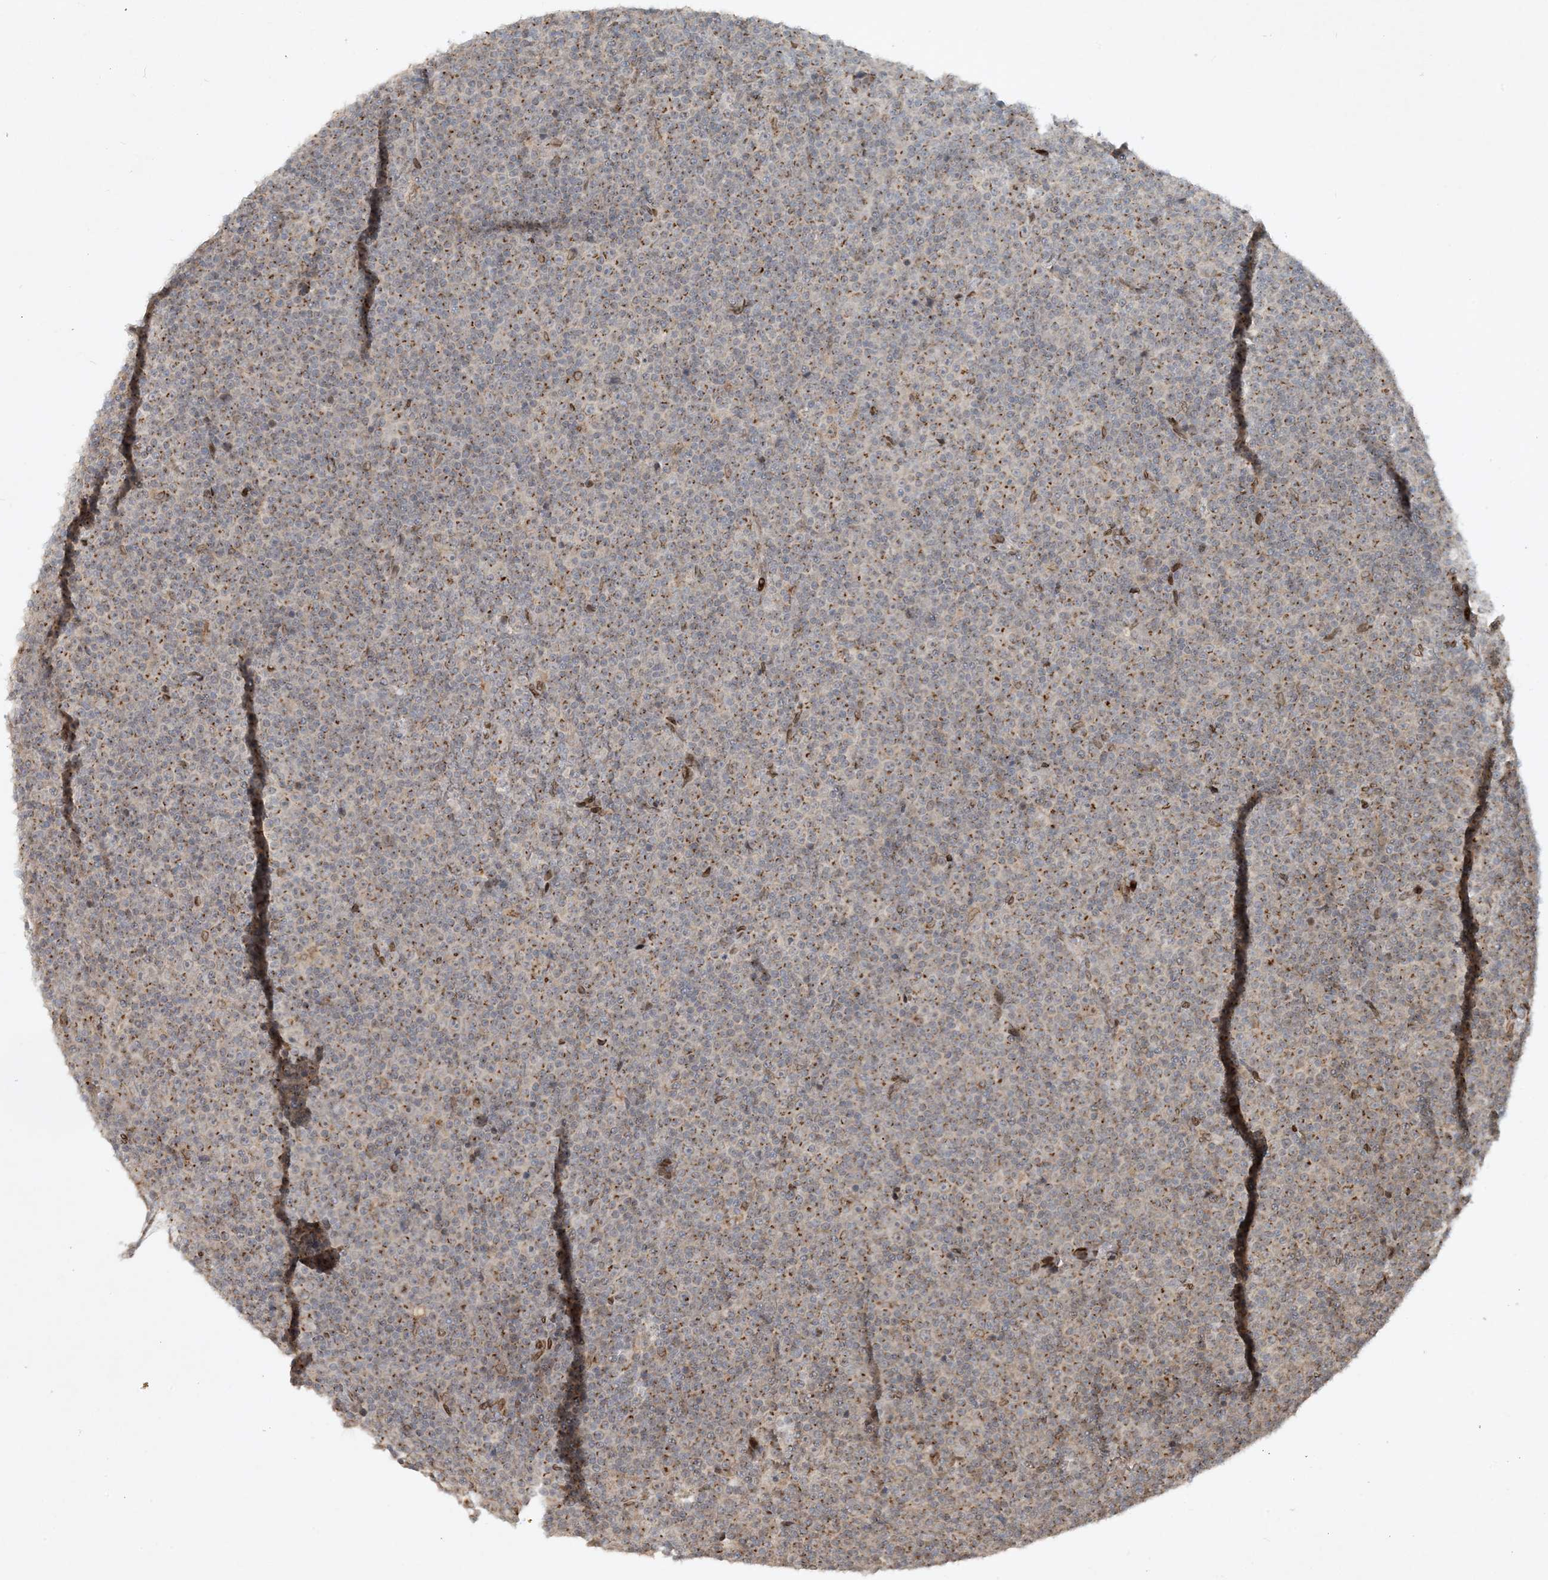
{"staining": {"intensity": "weak", "quantity": "25%-75%", "location": "cytoplasmic/membranous"}, "tissue": "lymphoma", "cell_type": "Tumor cells", "image_type": "cancer", "snomed": [{"axis": "morphology", "description": "Malignant lymphoma, non-Hodgkin's type, Low grade"}, {"axis": "topography", "description": "Lymph node"}], "caption": "Immunohistochemical staining of human low-grade malignant lymphoma, non-Hodgkin's type displays low levels of weak cytoplasmic/membranous protein positivity in about 25%-75% of tumor cells. Using DAB (brown) and hematoxylin (blue) stains, captured at high magnification using brightfield microscopy.", "gene": "SLC35A2", "patient": {"sex": "female", "age": 67}}